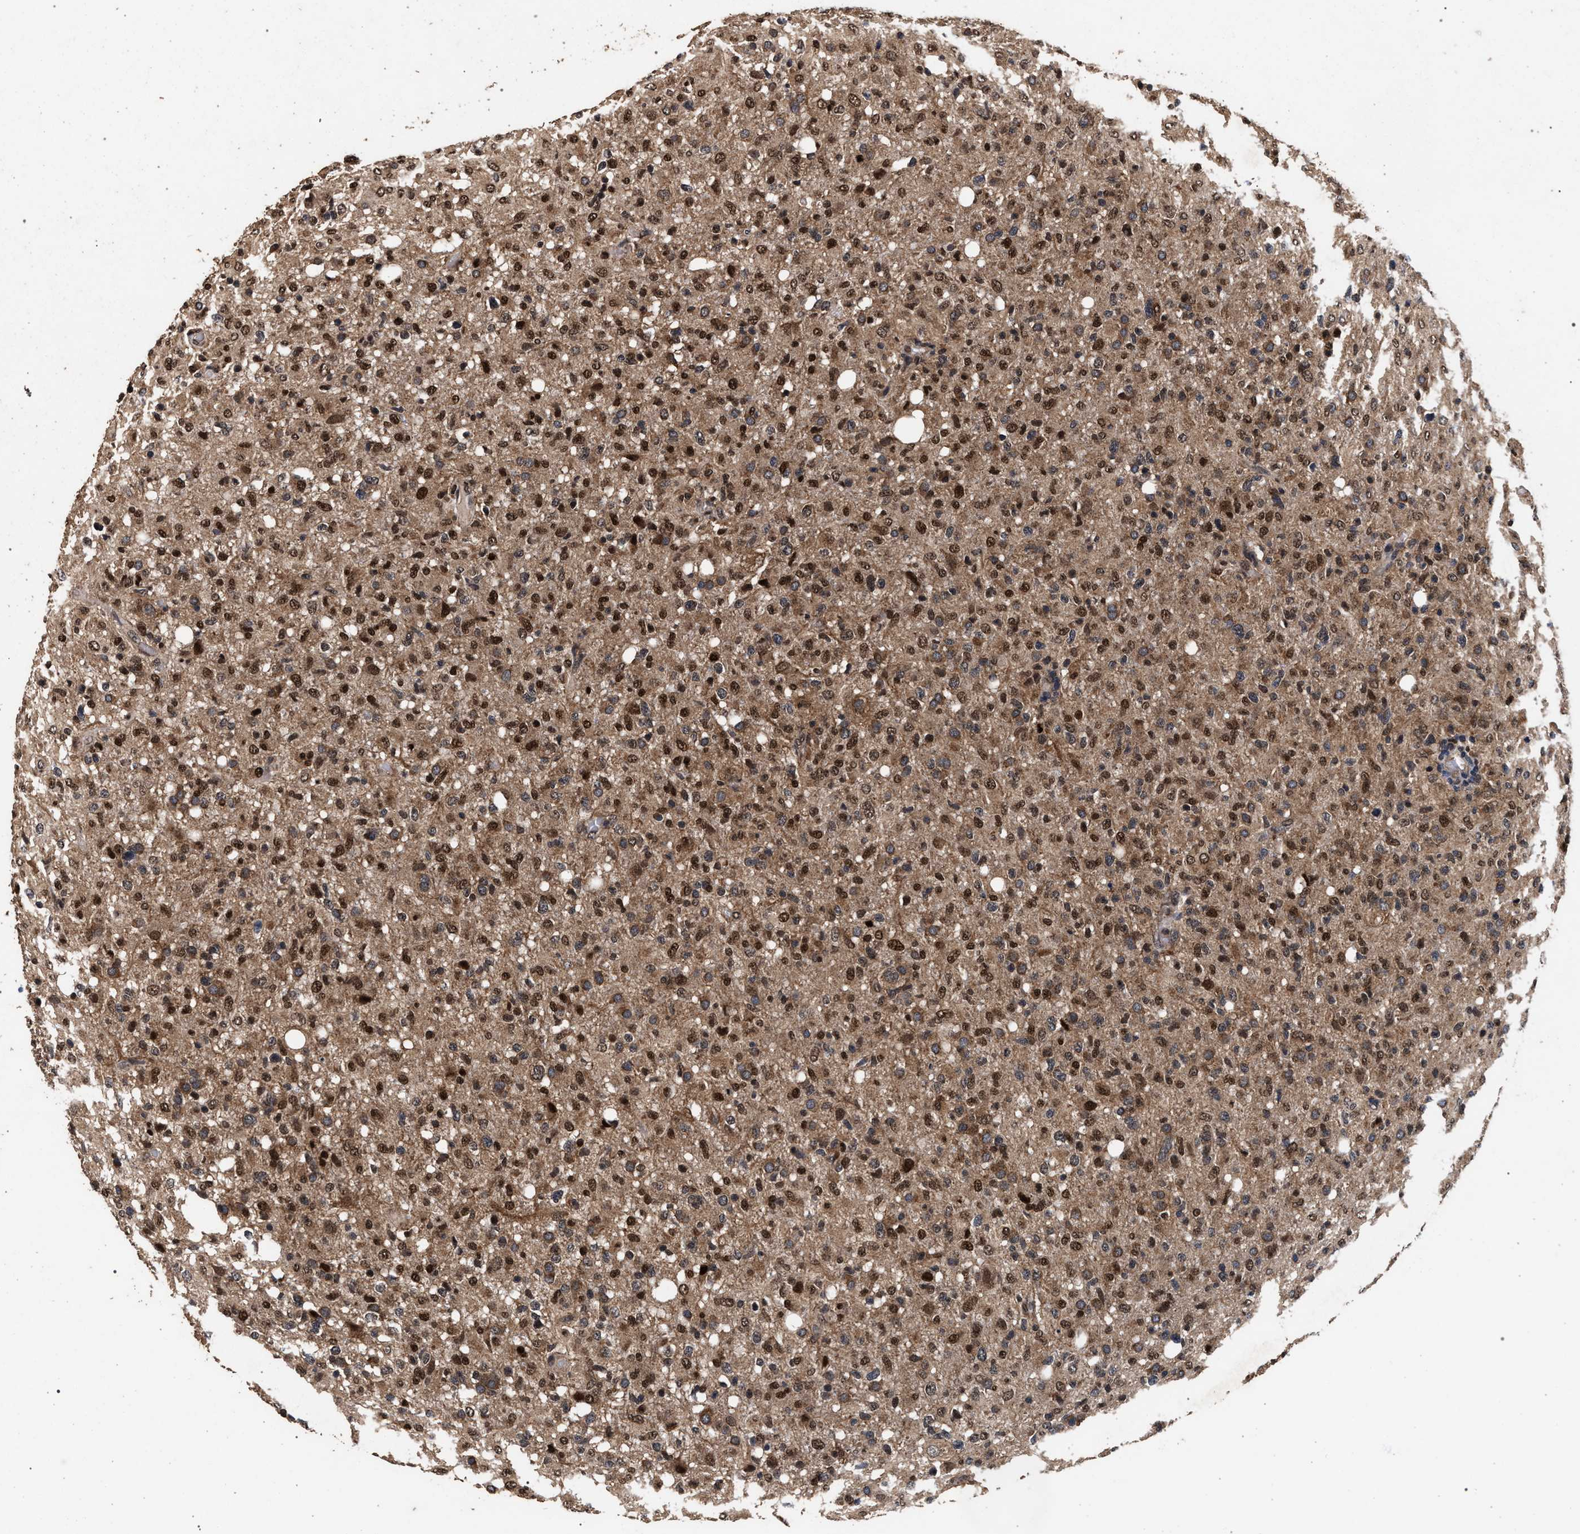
{"staining": {"intensity": "moderate", "quantity": ">75%", "location": "cytoplasmic/membranous,nuclear"}, "tissue": "glioma", "cell_type": "Tumor cells", "image_type": "cancer", "snomed": [{"axis": "morphology", "description": "Glioma, malignant, High grade"}, {"axis": "topography", "description": "Brain"}], "caption": "Immunohistochemical staining of human malignant high-grade glioma exhibits medium levels of moderate cytoplasmic/membranous and nuclear expression in approximately >75% of tumor cells.", "gene": "ACOX1", "patient": {"sex": "female", "age": 57}}